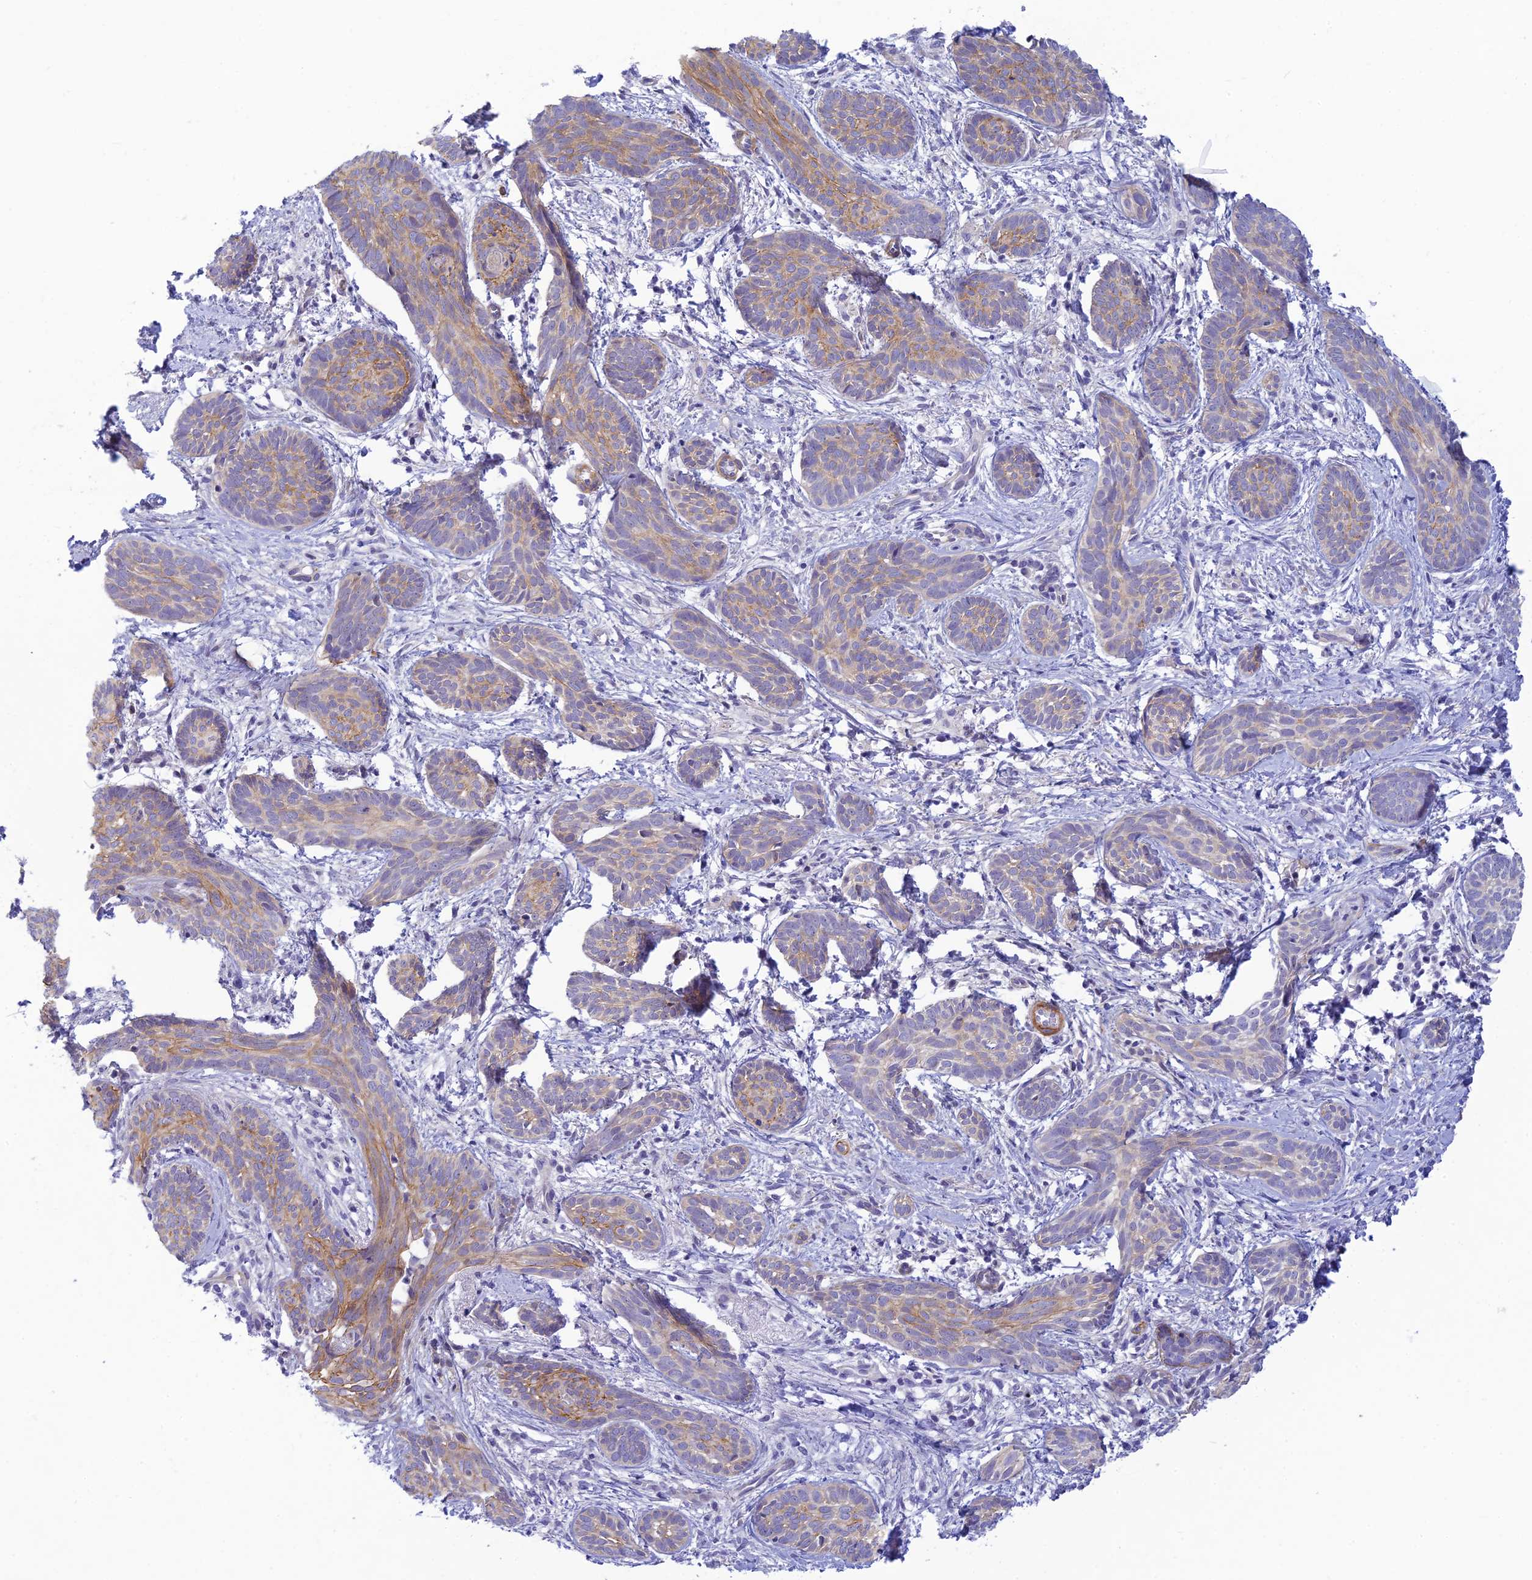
{"staining": {"intensity": "moderate", "quantity": "25%-75%", "location": "cytoplasmic/membranous"}, "tissue": "skin cancer", "cell_type": "Tumor cells", "image_type": "cancer", "snomed": [{"axis": "morphology", "description": "Basal cell carcinoma"}, {"axis": "topography", "description": "Skin"}], "caption": "Immunohistochemical staining of human skin cancer (basal cell carcinoma) exhibits medium levels of moderate cytoplasmic/membranous staining in approximately 25%-75% of tumor cells.", "gene": "FBXW4", "patient": {"sex": "female", "age": 81}}